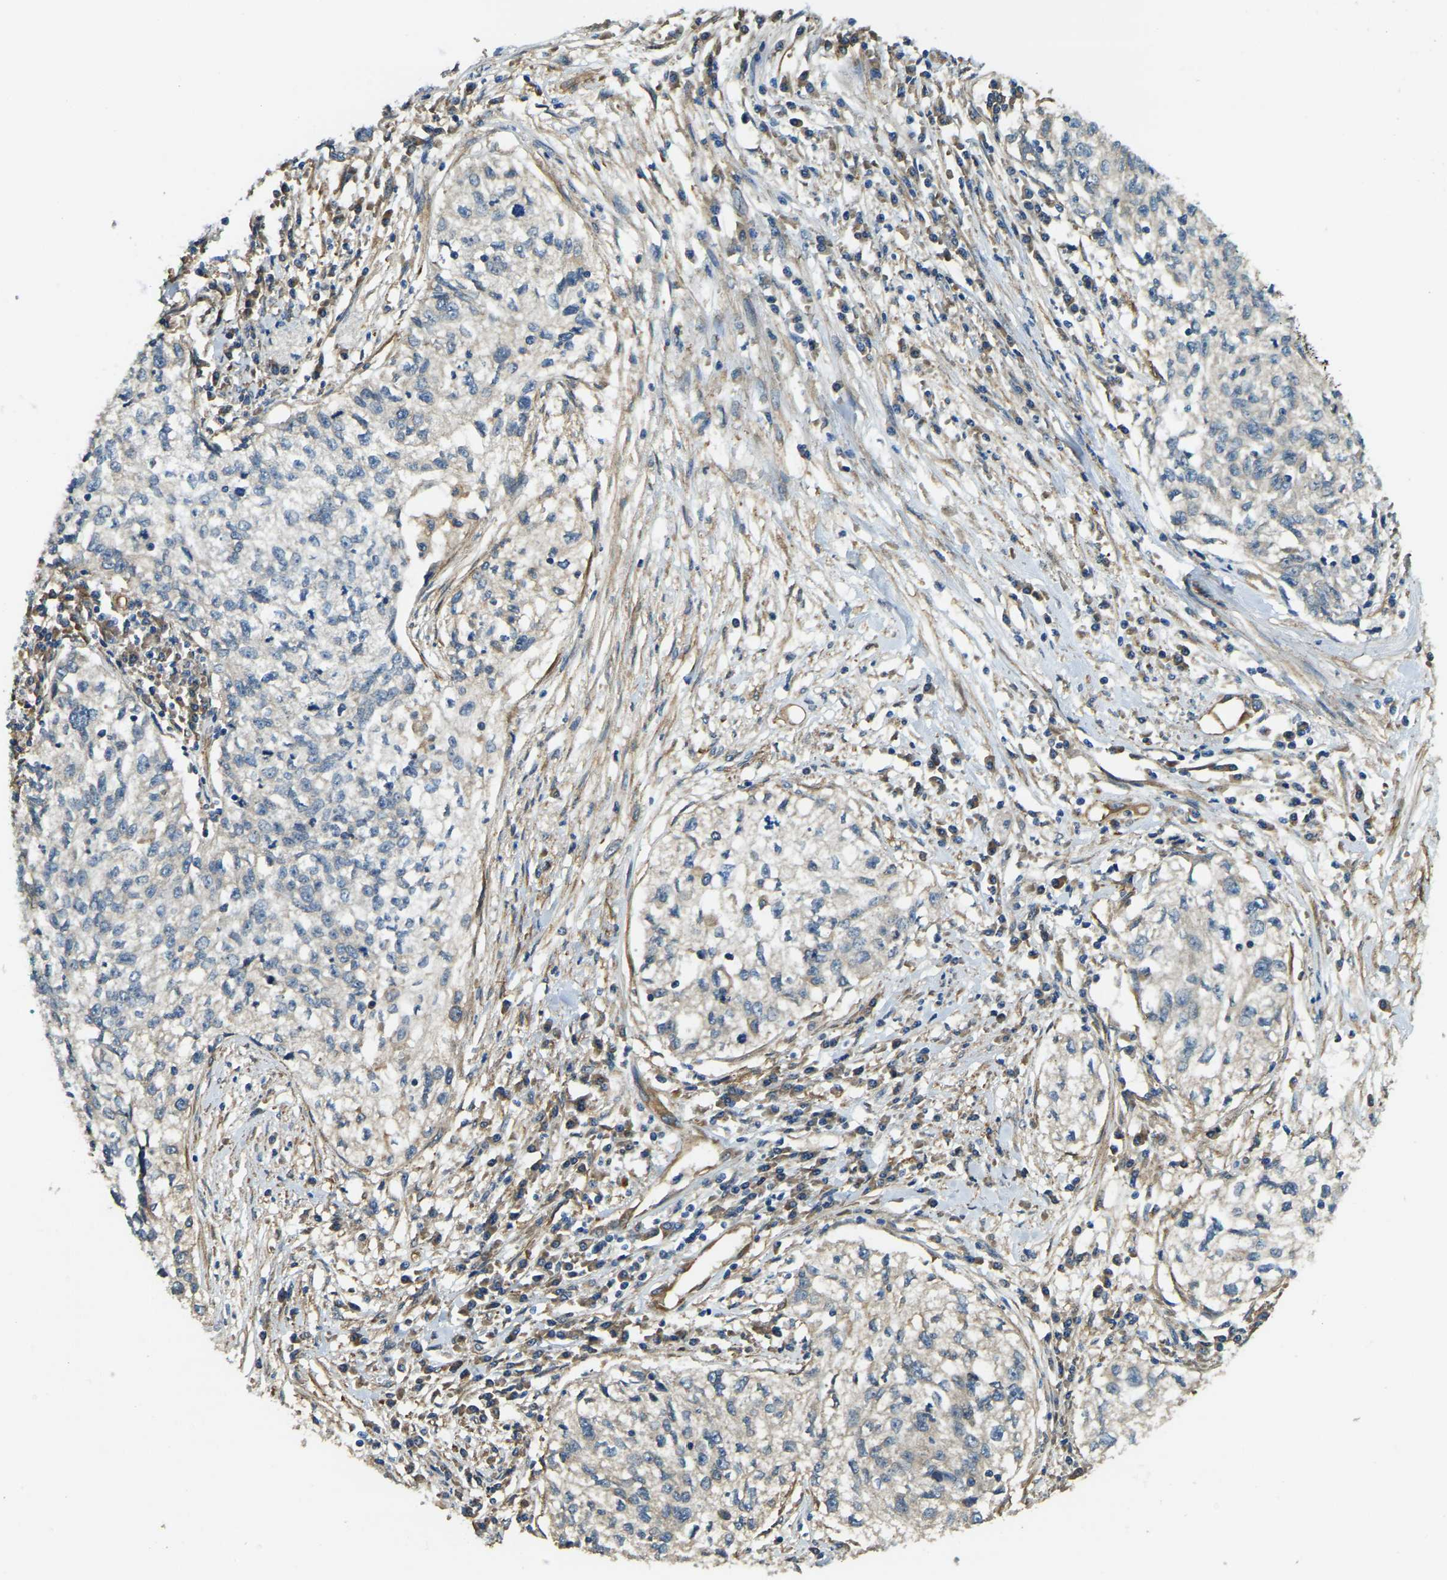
{"staining": {"intensity": "negative", "quantity": "none", "location": "none"}, "tissue": "cervical cancer", "cell_type": "Tumor cells", "image_type": "cancer", "snomed": [{"axis": "morphology", "description": "Squamous cell carcinoma, NOS"}, {"axis": "topography", "description": "Cervix"}], "caption": "IHC histopathology image of neoplastic tissue: cervical cancer (squamous cell carcinoma) stained with DAB exhibits no significant protein positivity in tumor cells.", "gene": "ERGIC1", "patient": {"sex": "female", "age": 57}}